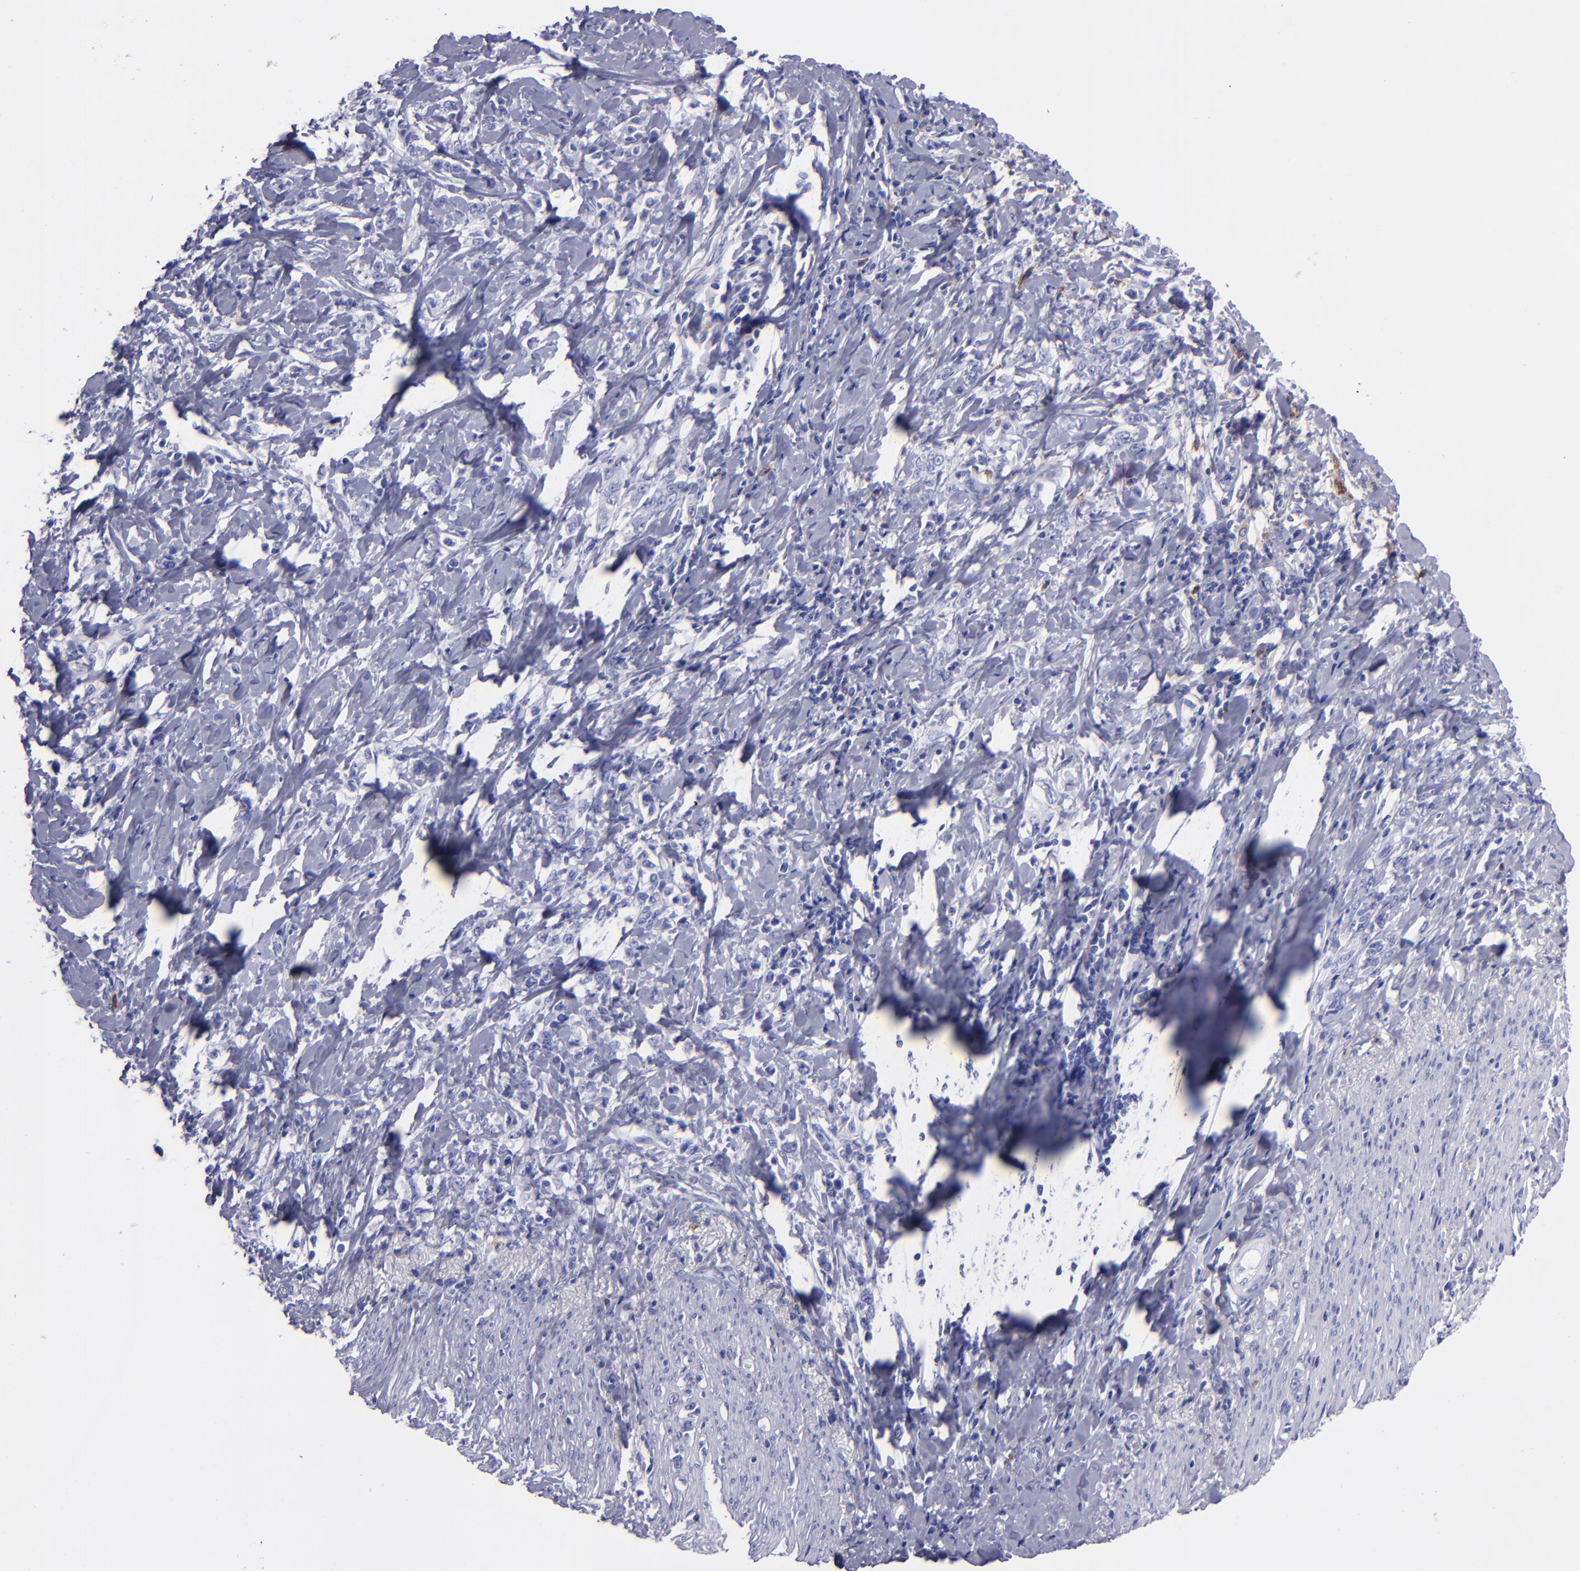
{"staining": {"intensity": "negative", "quantity": "none", "location": "none"}, "tissue": "stomach cancer", "cell_type": "Tumor cells", "image_type": "cancer", "snomed": [{"axis": "morphology", "description": "Adenocarcinoma, NOS"}, {"axis": "topography", "description": "Stomach, lower"}], "caption": "An image of human stomach cancer is negative for staining in tumor cells.", "gene": "CR1", "patient": {"sex": "male", "age": 88}}